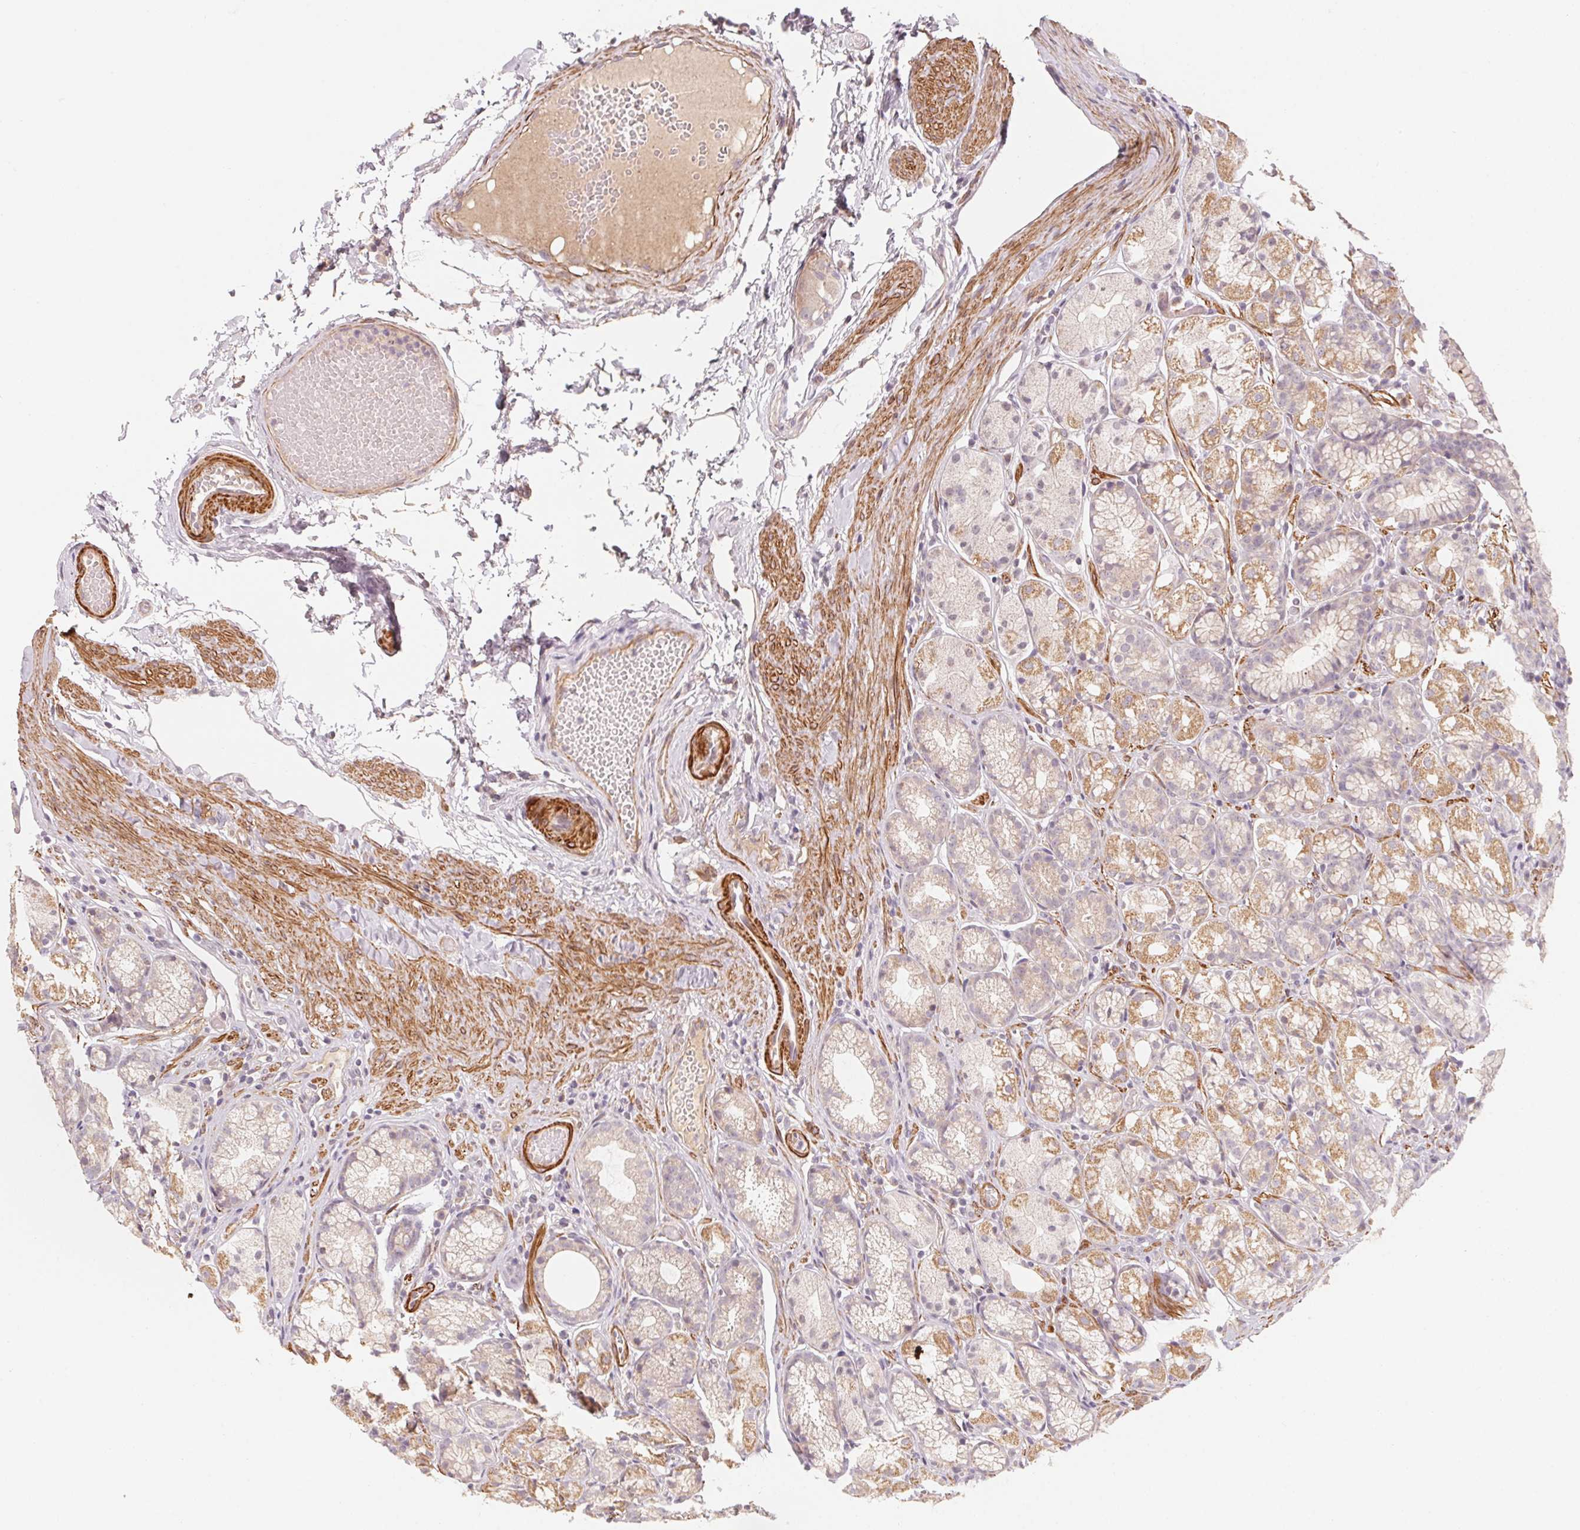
{"staining": {"intensity": "moderate", "quantity": "25%-75%", "location": "cytoplasmic/membranous"}, "tissue": "stomach", "cell_type": "Glandular cells", "image_type": "normal", "snomed": [{"axis": "morphology", "description": "Normal tissue, NOS"}, {"axis": "topography", "description": "Stomach"}], "caption": "Brown immunohistochemical staining in benign human stomach exhibits moderate cytoplasmic/membranous expression in approximately 25%-75% of glandular cells.", "gene": "CCDC112", "patient": {"sex": "male", "age": 70}}